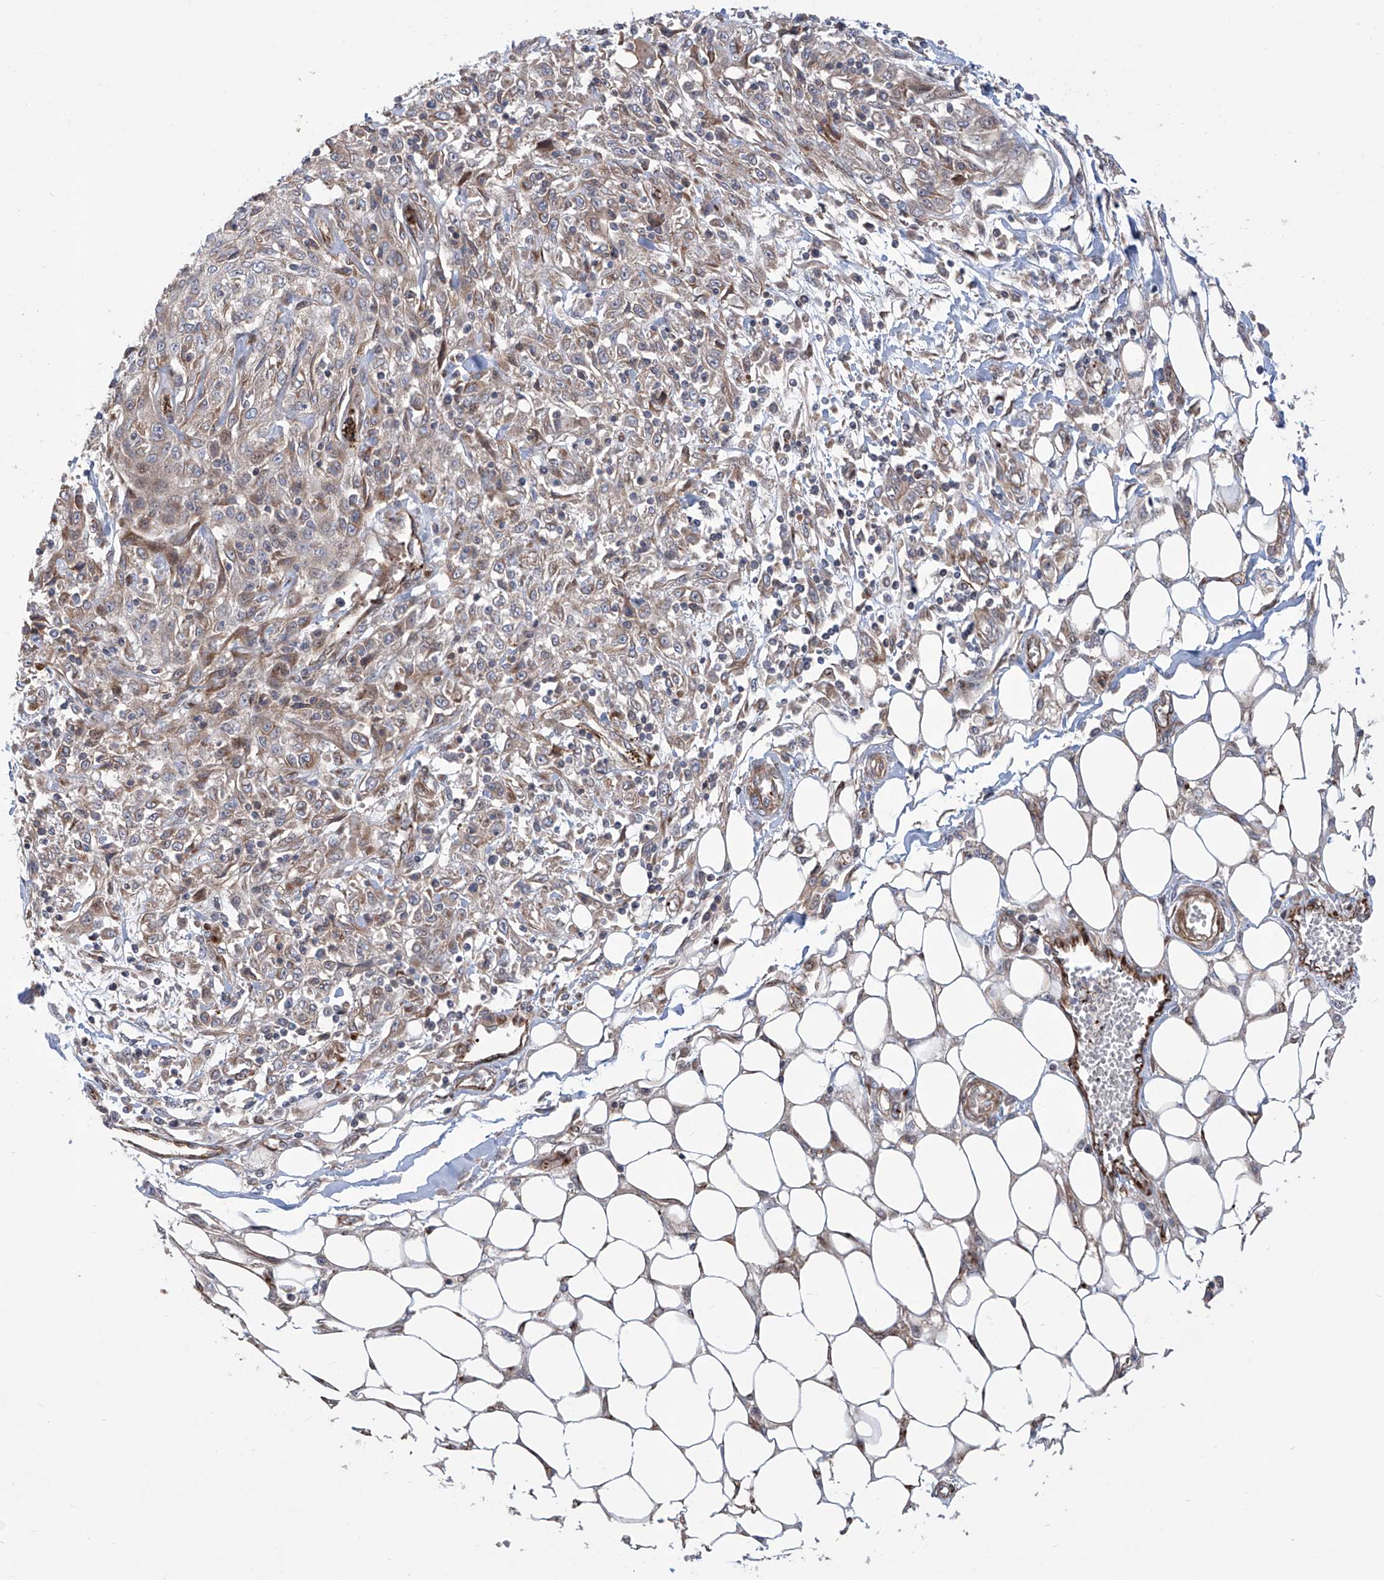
{"staining": {"intensity": "weak", "quantity": "25%-75%", "location": "cytoplasmic/membranous"}, "tissue": "skin cancer", "cell_type": "Tumor cells", "image_type": "cancer", "snomed": [{"axis": "morphology", "description": "Squamous cell carcinoma, NOS"}, {"axis": "morphology", "description": "Squamous cell carcinoma, metastatic, NOS"}, {"axis": "topography", "description": "Skin"}, {"axis": "topography", "description": "Lymph node"}], "caption": "Protein staining shows weak cytoplasmic/membranous positivity in approximately 25%-75% of tumor cells in metastatic squamous cell carcinoma (skin).", "gene": "APAF1", "patient": {"sex": "male", "age": 75}}